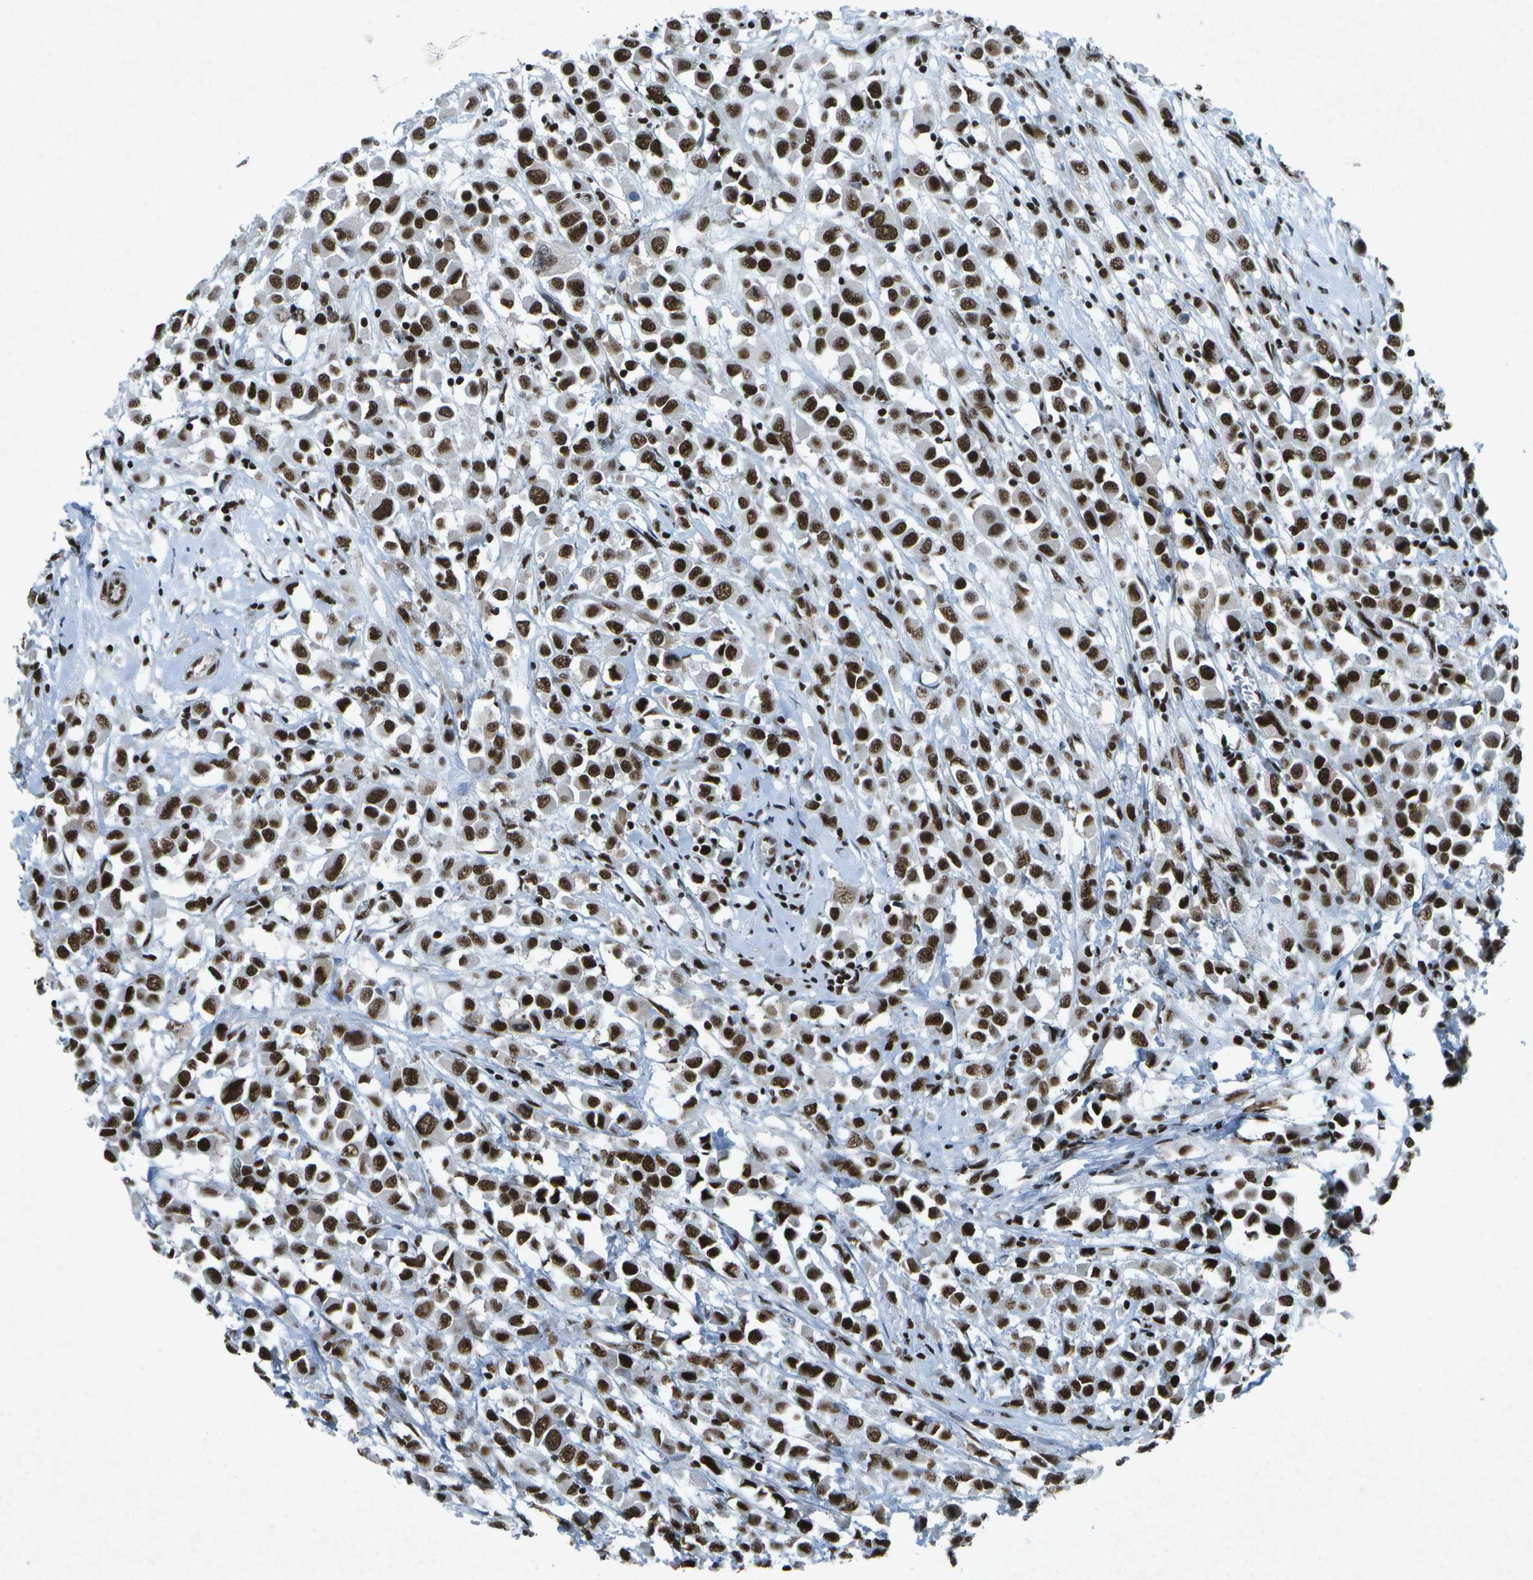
{"staining": {"intensity": "strong", "quantity": ">75%", "location": "nuclear"}, "tissue": "breast cancer", "cell_type": "Tumor cells", "image_type": "cancer", "snomed": [{"axis": "morphology", "description": "Duct carcinoma"}, {"axis": "topography", "description": "Breast"}], "caption": "Tumor cells demonstrate high levels of strong nuclear expression in about >75% of cells in breast cancer.", "gene": "MTA2", "patient": {"sex": "female", "age": 61}}